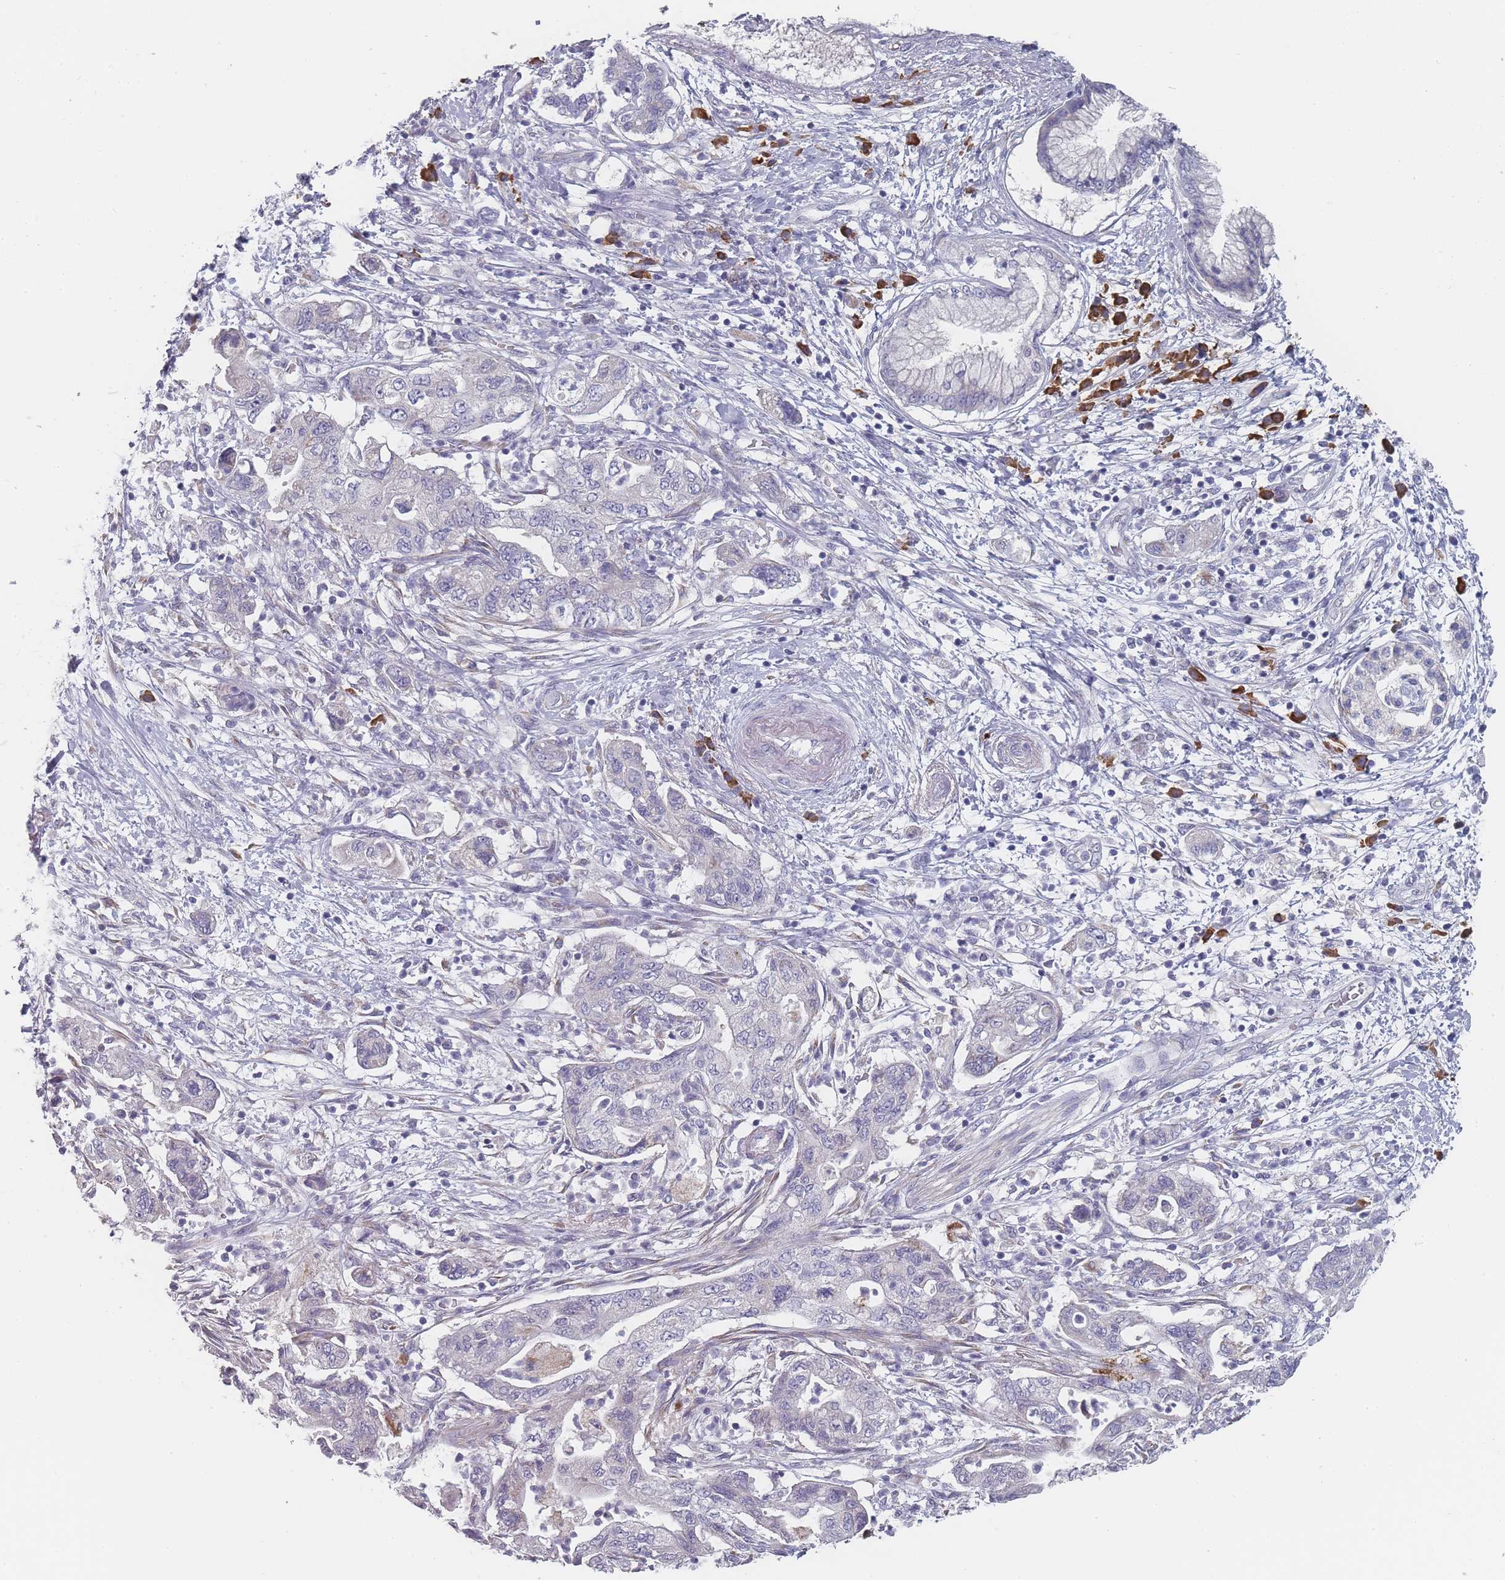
{"staining": {"intensity": "negative", "quantity": "none", "location": "none"}, "tissue": "pancreatic cancer", "cell_type": "Tumor cells", "image_type": "cancer", "snomed": [{"axis": "morphology", "description": "Adenocarcinoma, NOS"}, {"axis": "topography", "description": "Pancreas"}], "caption": "Histopathology image shows no protein positivity in tumor cells of pancreatic cancer tissue.", "gene": "SLC35E4", "patient": {"sex": "female", "age": 73}}